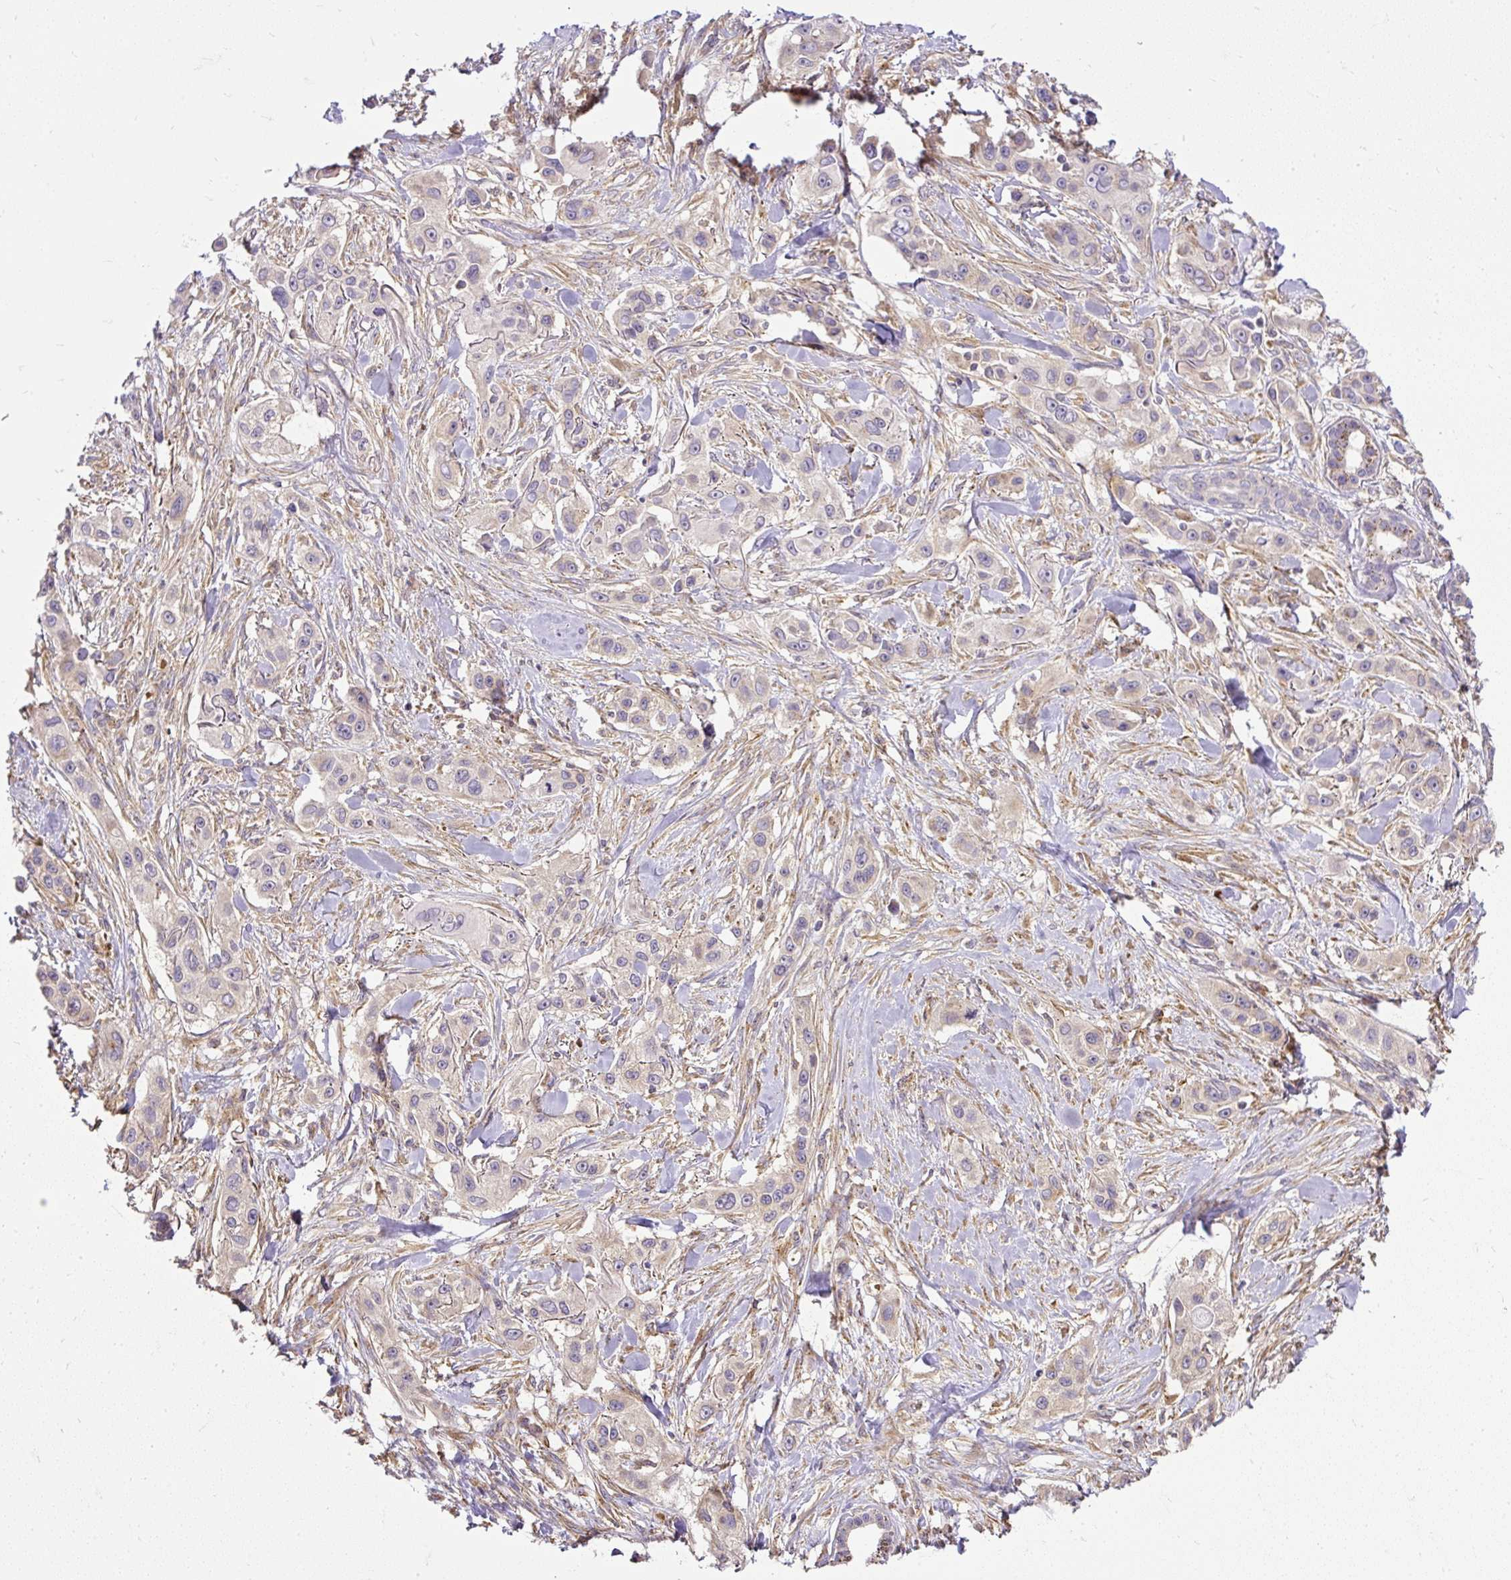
{"staining": {"intensity": "moderate", "quantity": "<25%", "location": "cytoplasmic/membranous"}, "tissue": "skin cancer", "cell_type": "Tumor cells", "image_type": "cancer", "snomed": [{"axis": "morphology", "description": "Squamous cell carcinoma, NOS"}, {"axis": "topography", "description": "Skin"}], "caption": "High-power microscopy captured an immunohistochemistry micrograph of skin squamous cell carcinoma, revealing moderate cytoplasmic/membranous staining in approximately <25% of tumor cells.", "gene": "SMC4", "patient": {"sex": "male", "age": 63}}